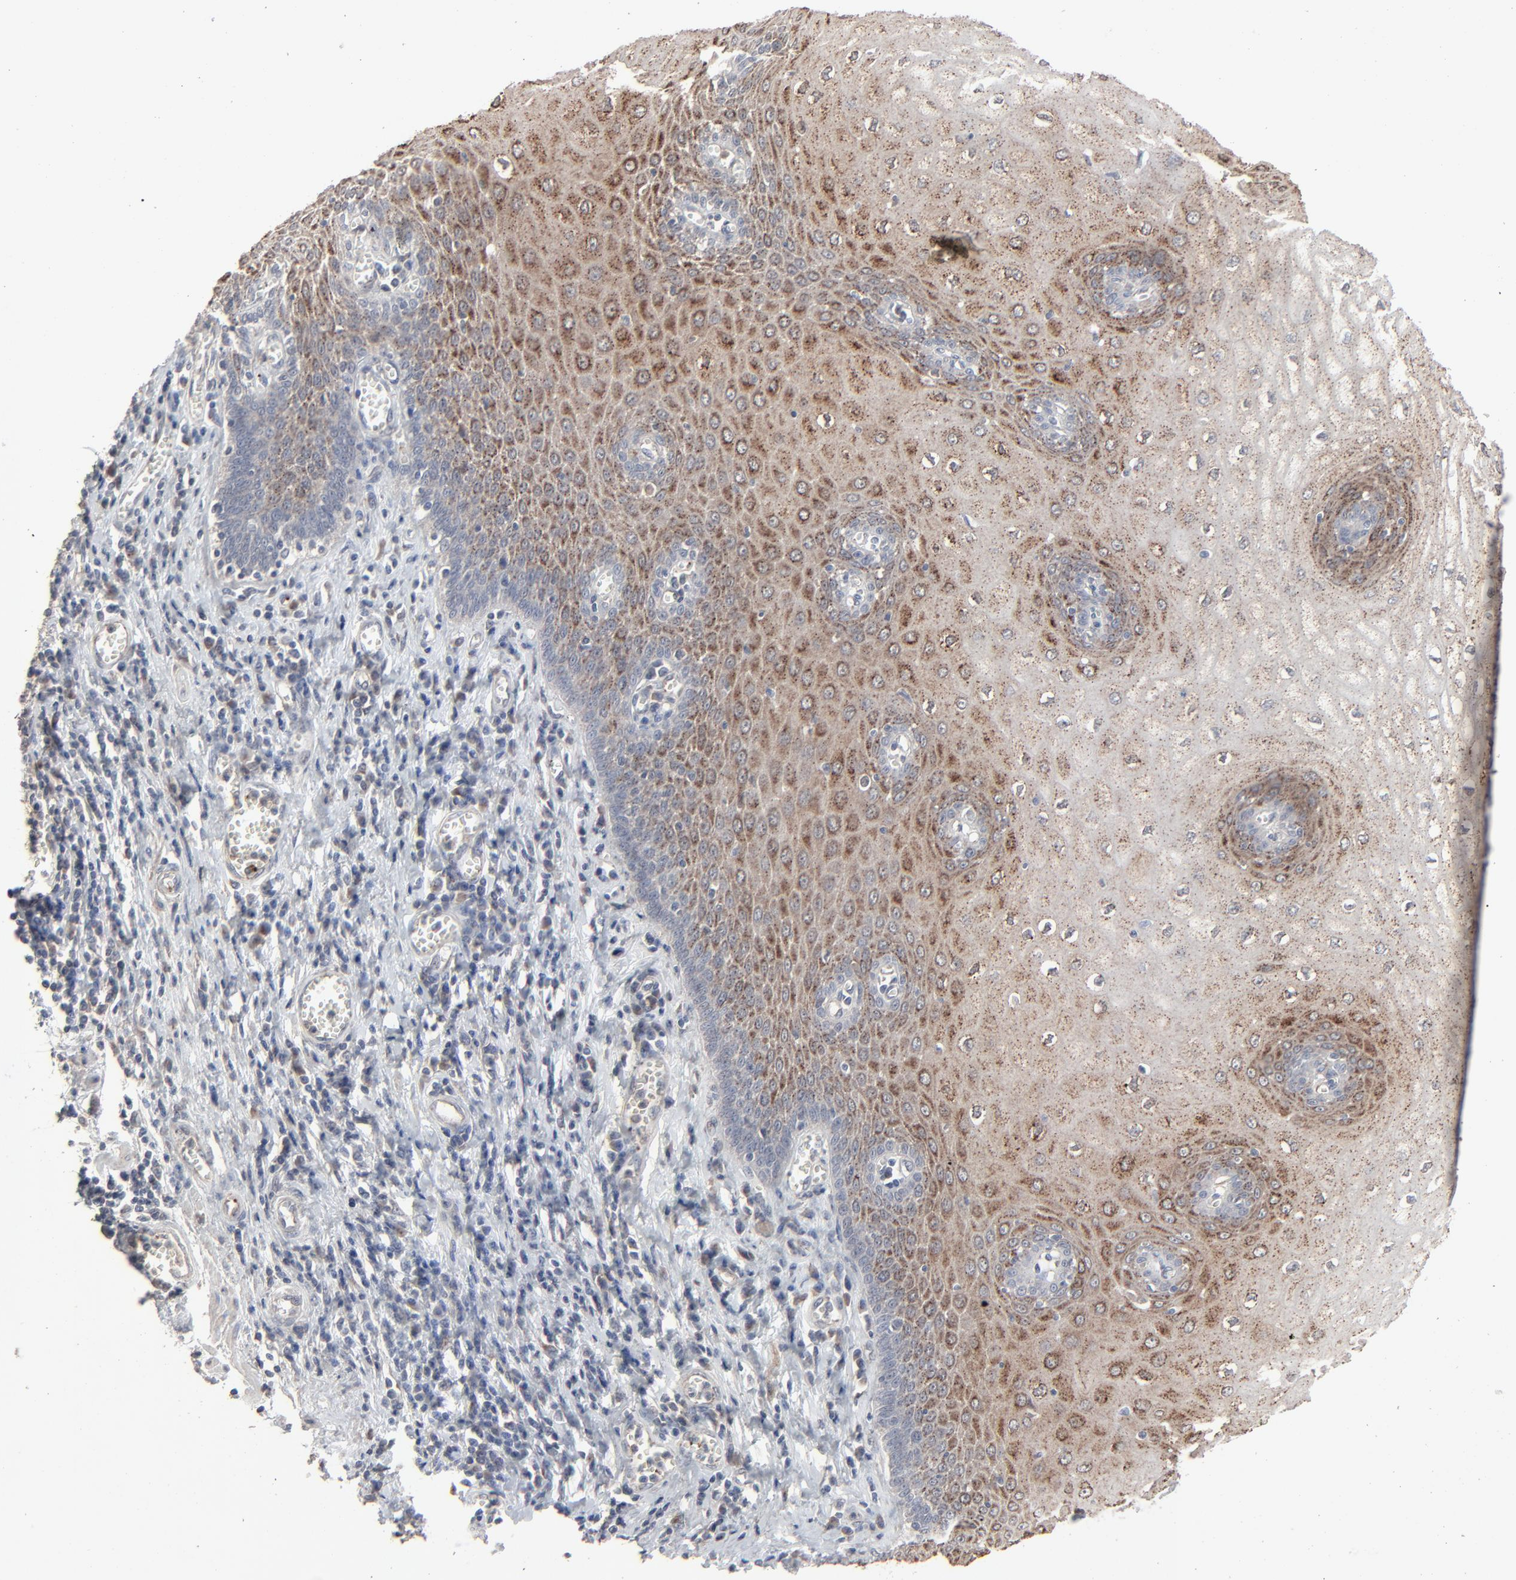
{"staining": {"intensity": "moderate", "quantity": "25%-75%", "location": "cytoplasmic/membranous"}, "tissue": "esophagus", "cell_type": "Squamous epithelial cells", "image_type": "normal", "snomed": [{"axis": "morphology", "description": "Normal tissue, NOS"}, {"axis": "morphology", "description": "Squamous cell carcinoma, NOS"}, {"axis": "topography", "description": "Esophagus"}], "caption": "There is medium levels of moderate cytoplasmic/membranous positivity in squamous epithelial cells of unremarkable esophagus, as demonstrated by immunohistochemical staining (brown color).", "gene": "JAM3", "patient": {"sex": "male", "age": 65}}